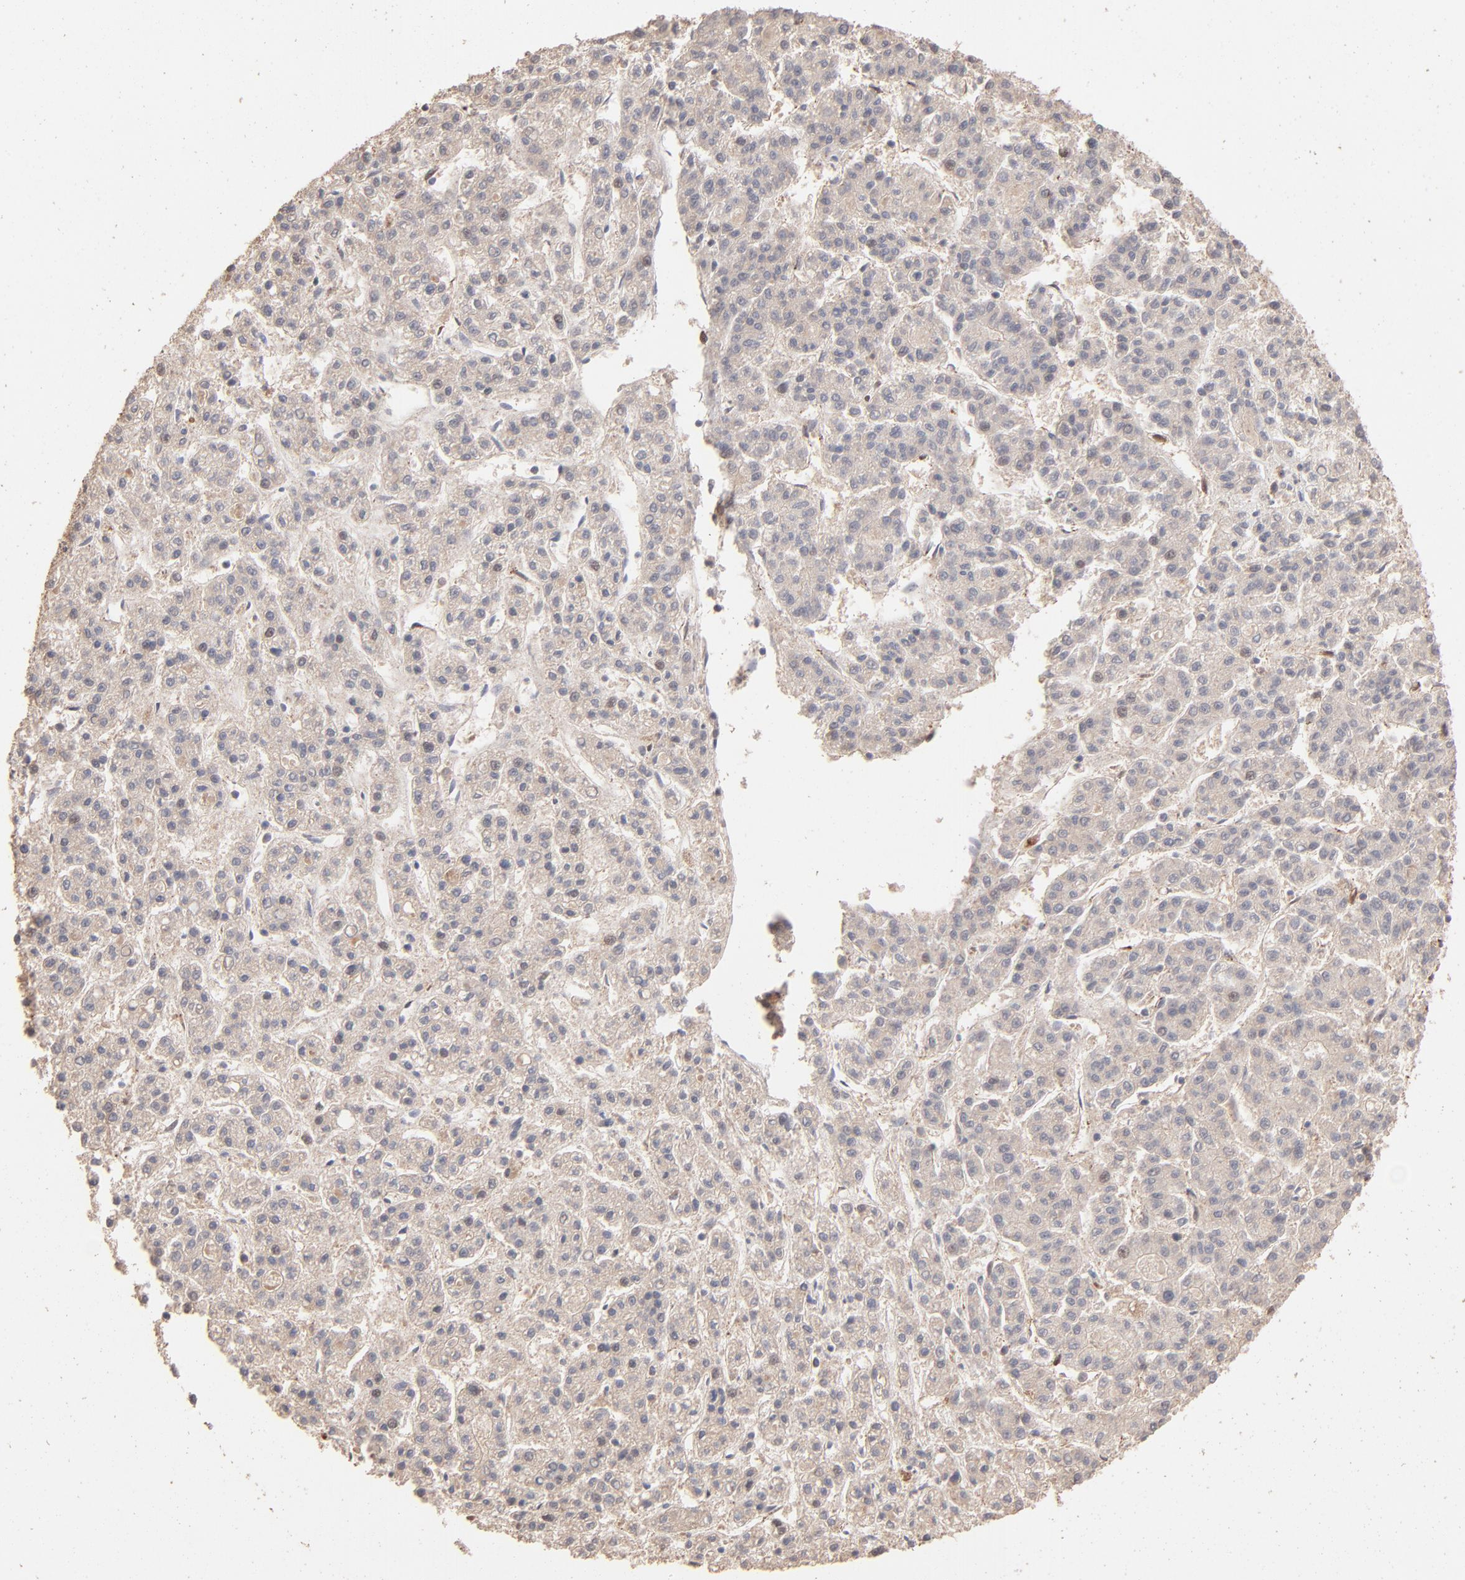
{"staining": {"intensity": "weak", "quantity": "25%-75%", "location": "cytoplasmic/membranous"}, "tissue": "liver cancer", "cell_type": "Tumor cells", "image_type": "cancer", "snomed": [{"axis": "morphology", "description": "Carcinoma, Hepatocellular, NOS"}, {"axis": "topography", "description": "Liver"}], "caption": "Liver cancer (hepatocellular carcinoma) stained with IHC demonstrates weak cytoplasmic/membranous positivity in approximately 25%-75% of tumor cells.", "gene": "IVNS1ABP", "patient": {"sex": "male", "age": 70}}